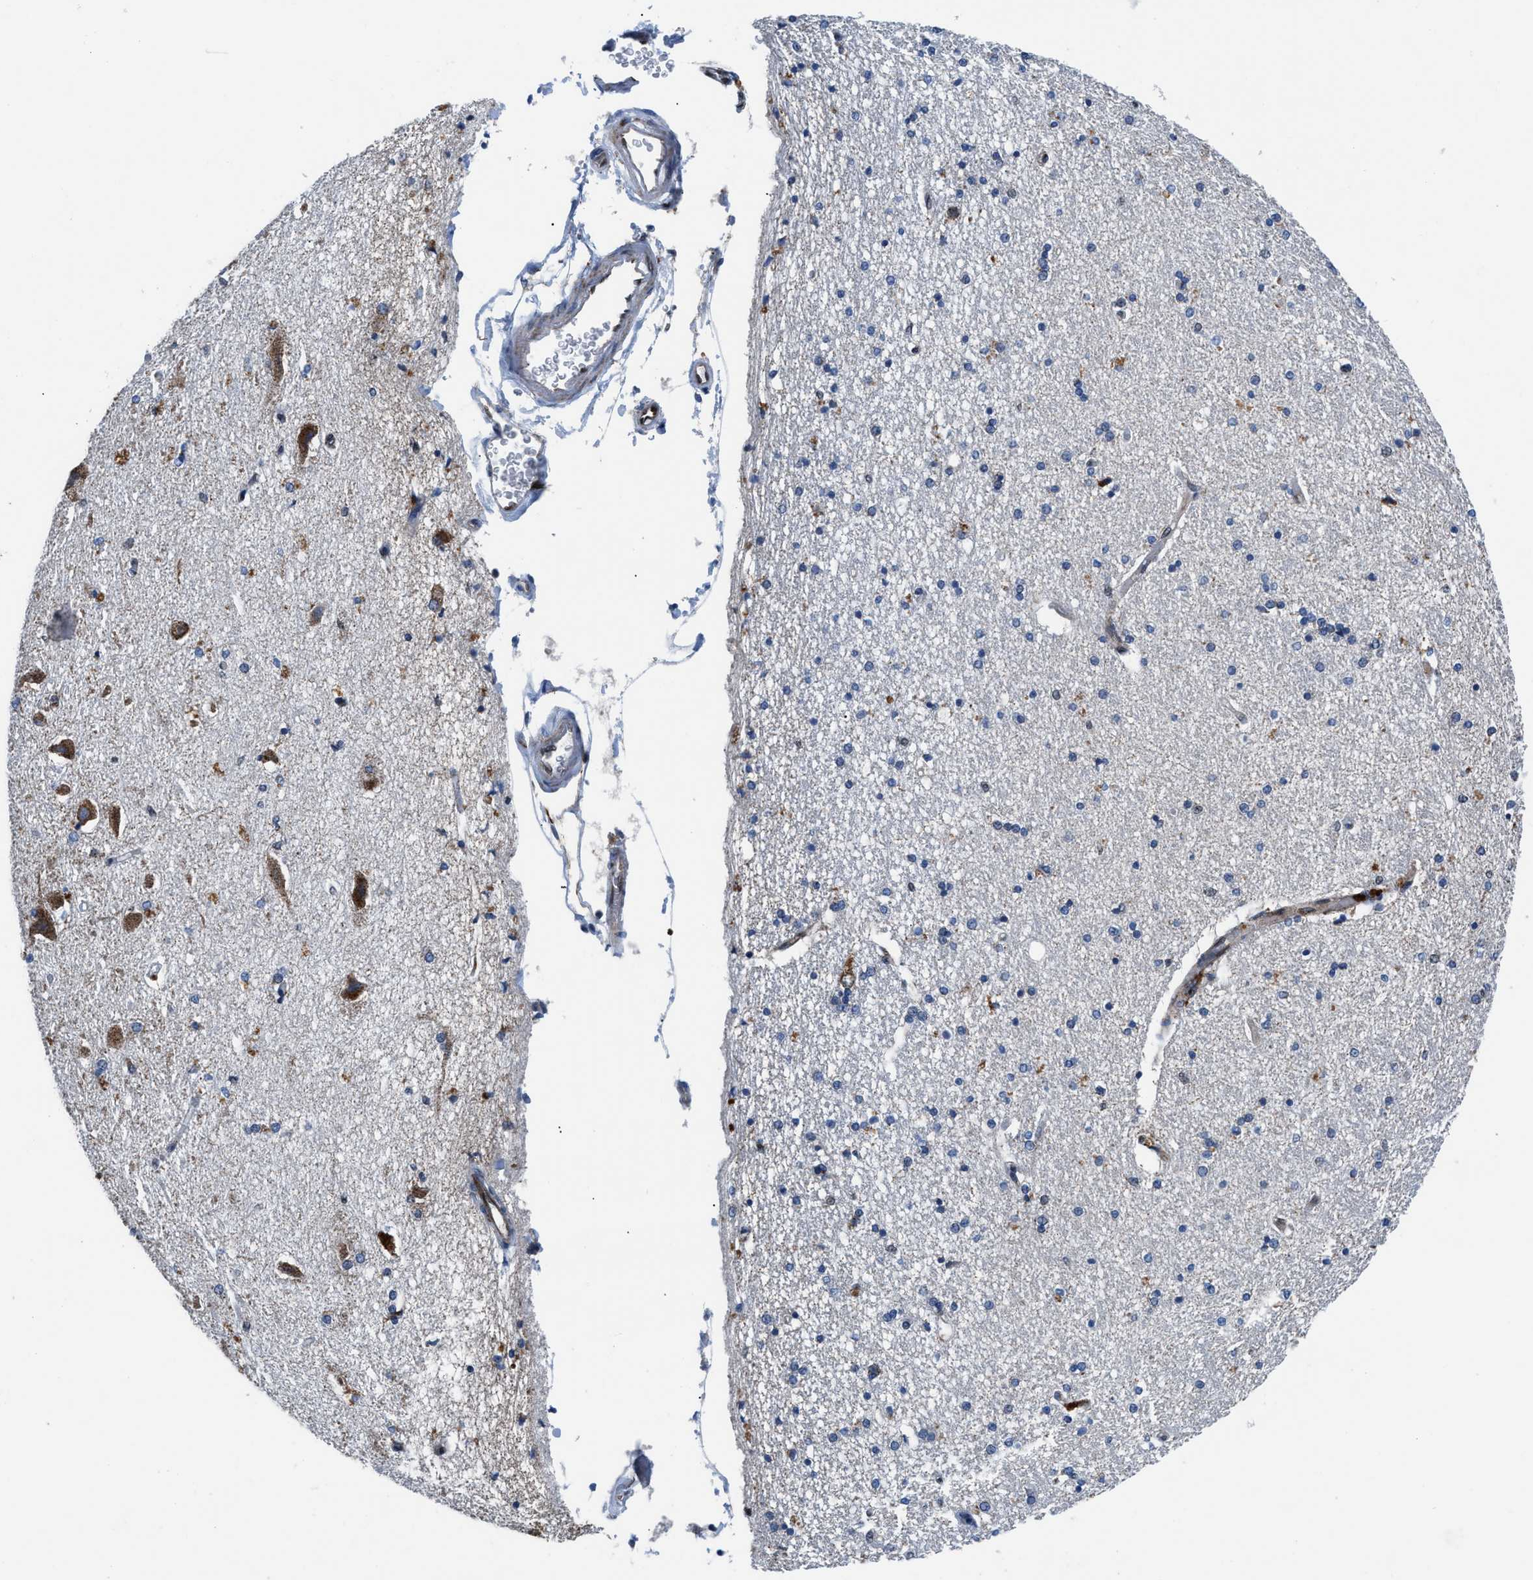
{"staining": {"intensity": "strong", "quantity": "25%-75%", "location": "cytoplasmic/membranous"}, "tissue": "hippocampus", "cell_type": "Glial cells", "image_type": "normal", "snomed": [{"axis": "morphology", "description": "Normal tissue, NOS"}, {"axis": "topography", "description": "Hippocampus"}], "caption": "Immunohistochemistry (IHC) of normal human hippocampus reveals high levels of strong cytoplasmic/membranous staining in about 25%-75% of glial cells.", "gene": "LMO2", "patient": {"sex": "female", "age": 54}}